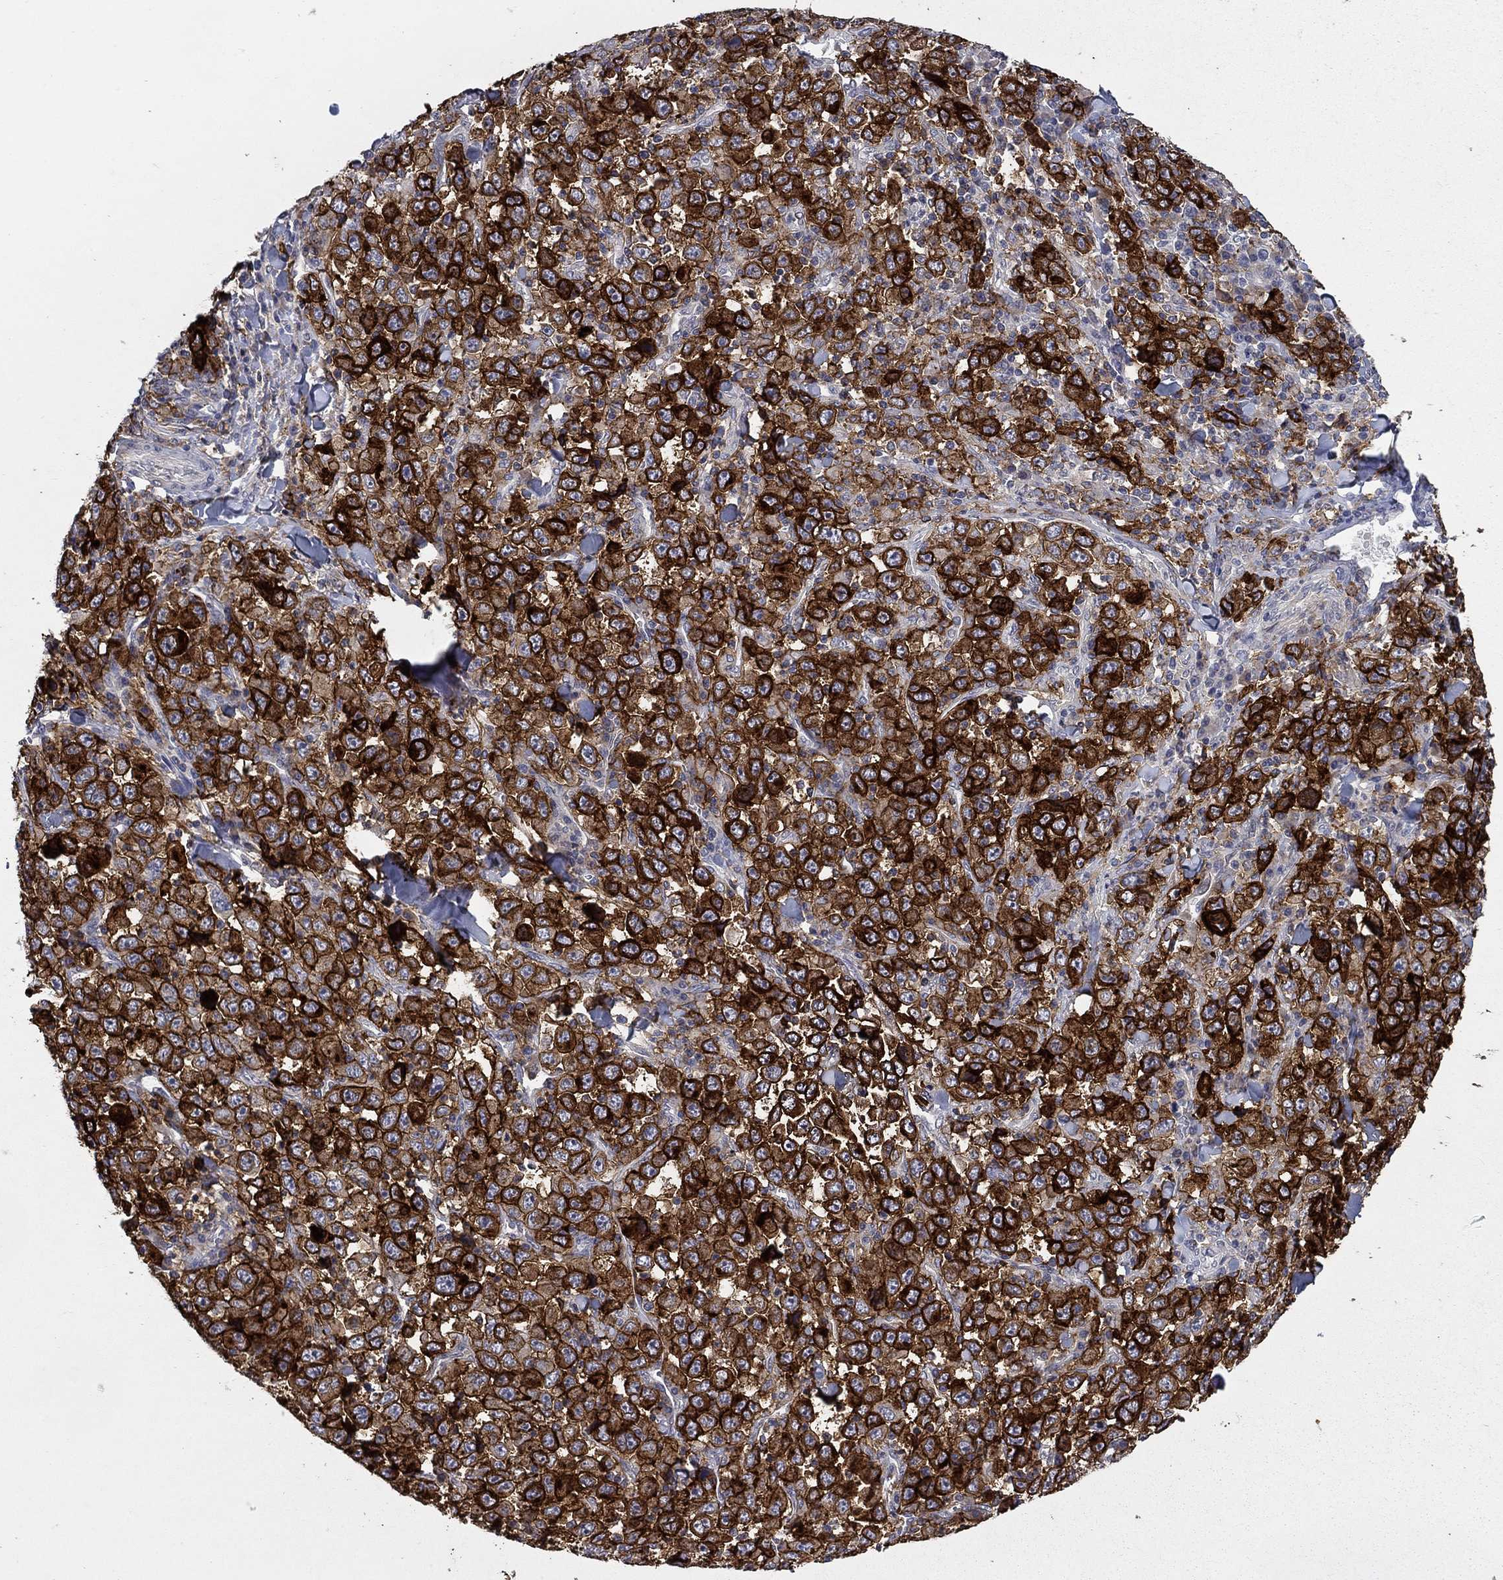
{"staining": {"intensity": "strong", "quantity": ">75%", "location": "cytoplasmic/membranous"}, "tissue": "stomach cancer", "cell_type": "Tumor cells", "image_type": "cancer", "snomed": [{"axis": "morphology", "description": "Normal tissue, NOS"}, {"axis": "morphology", "description": "Adenocarcinoma, NOS"}, {"axis": "topography", "description": "Stomach, upper"}, {"axis": "topography", "description": "Stomach"}], "caption": "Strong cytoplasmic/membranous positivity is identified in about >75% of tumor cells in stomach cancer (adenocarcinoma).", "gene": "CD274", "patient": {"sex": "male", "age": 59}}